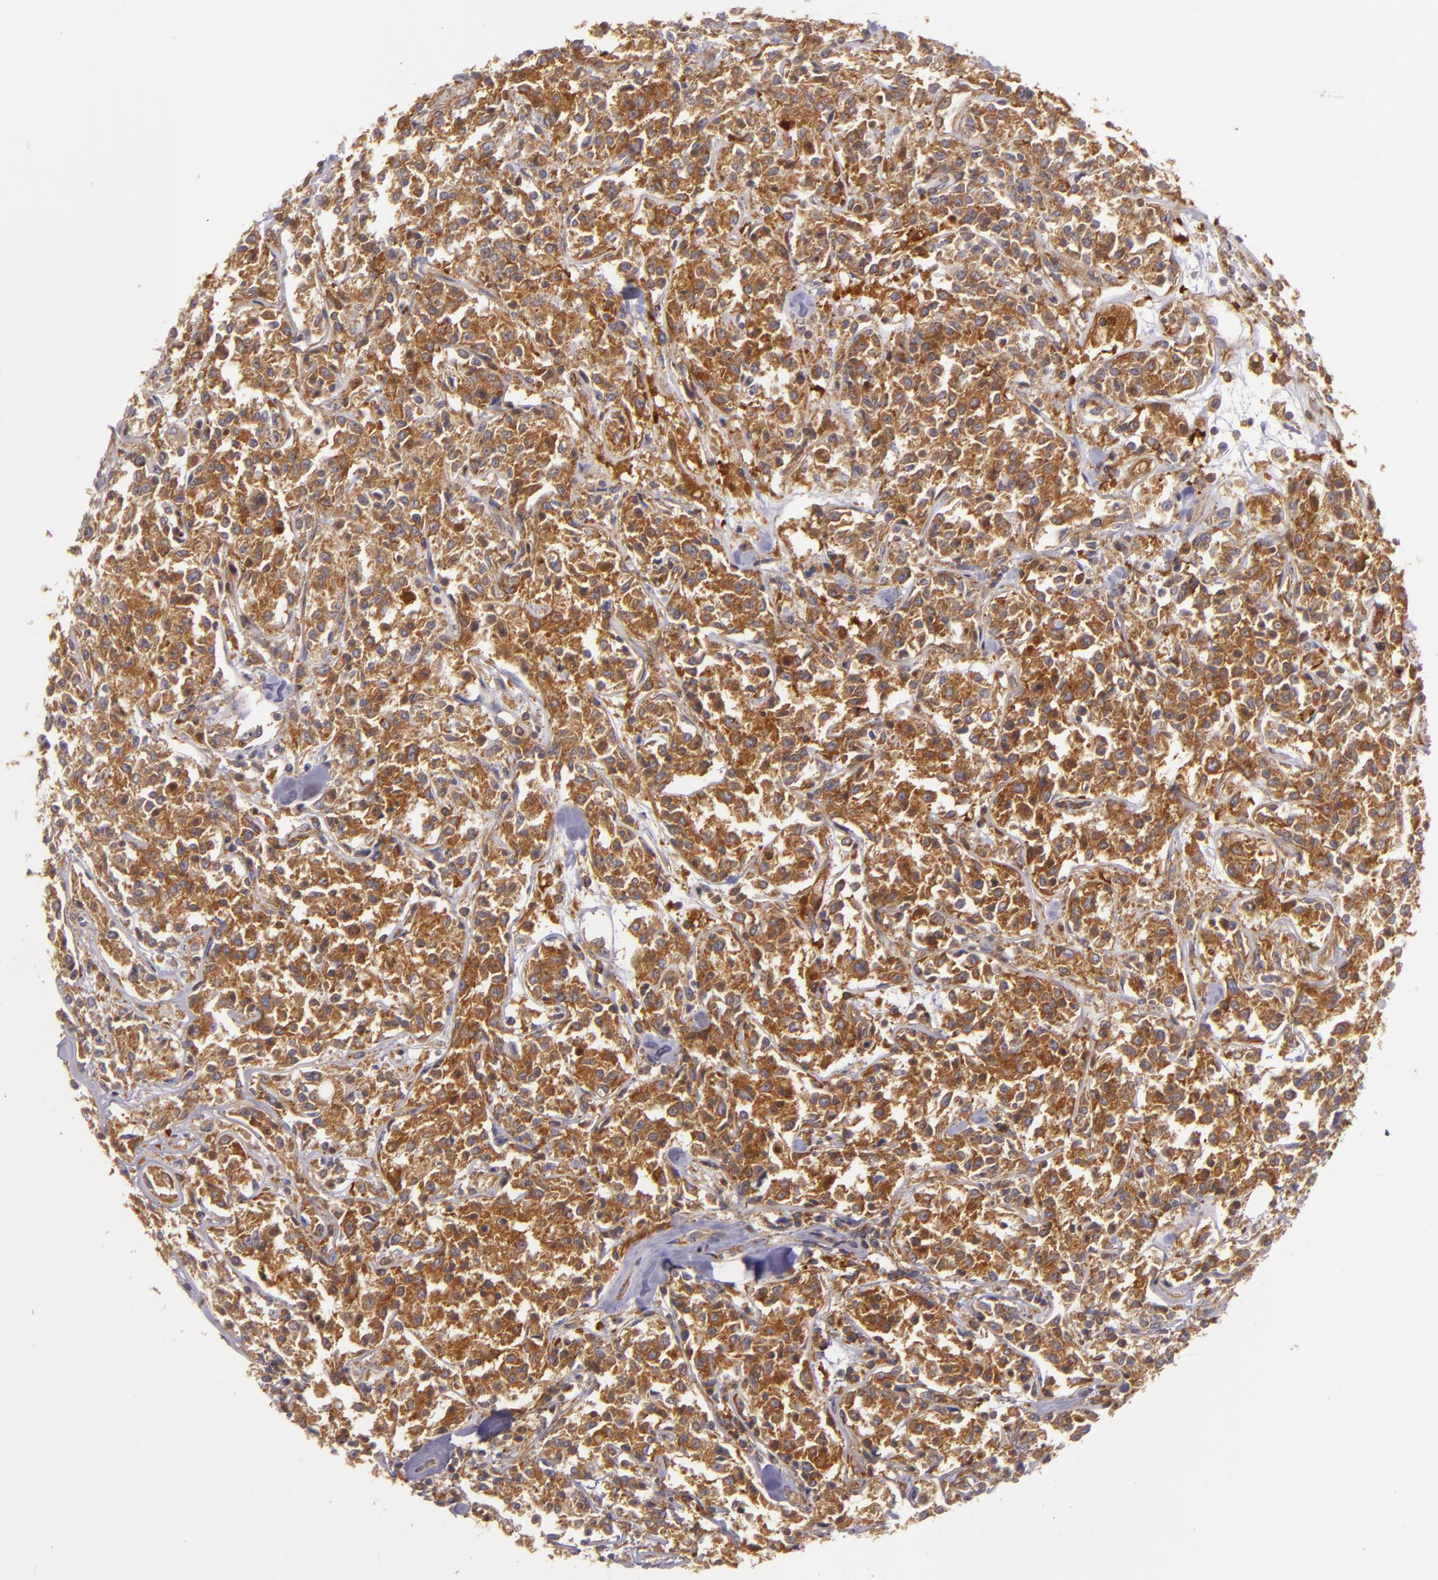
{"staining": {"intensity": "strong", "quantity": ">75%", "location": "cytoplasmic/membranous"}, "tissue": "lymphoma", "cell_type": "Tumor cells", "image_type": "cancer", "snomed": [{"axis": "morphology", "description": "Malignant lymphoma, non-Hodgkin's type, Low grade"}, {"axis": "topography", "description": "Small intestine"}], "caption": "This histopathology image shows immunohistochemistry staining of human lymphoma, with high strong cytoplasmic/membranous positivity in about >75% of tumor cells.", "gene": "TLN1", "patient": {"sex": "female", "age": 59}}